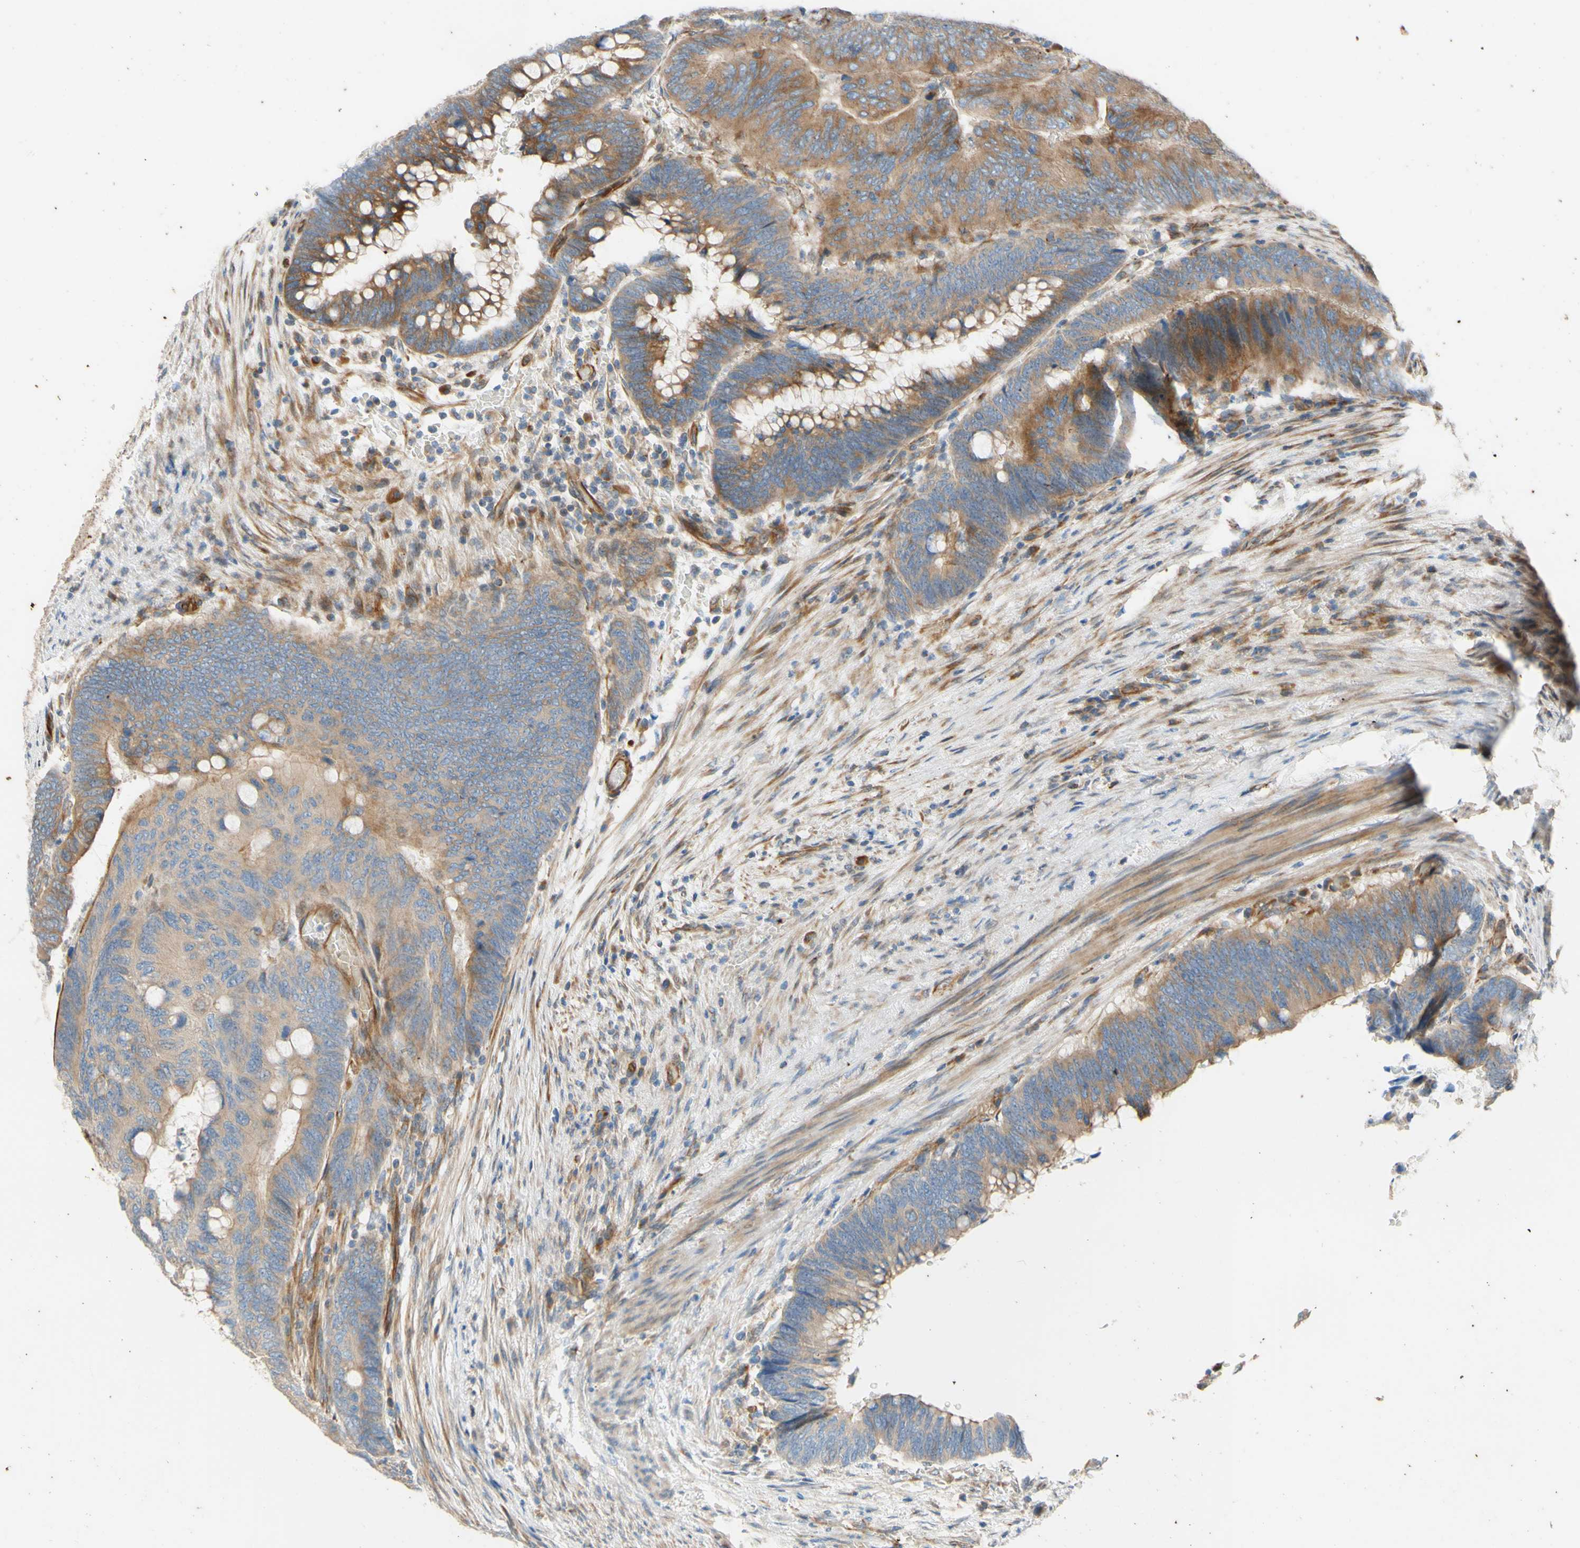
{"staining": {"intensity": "moderate", "quantity": ">75%", "location": "cytoplasmic/membranous"}, "tissue": "colorectal cancer", "cell_type": "Tumor cells", "image_type": "cancer", "snomed": [{"axis": "morphology", "description": "Normal tissue, NOS"}, {"axis": "morphology", "description": "Adenocarcinoma, NOS"}, {"axis": "topography", "description": "Rectum"}, {"axis": "topography", "description": "Peripheral nerve tissue"}], "caption": "The micrograph demonstrates a brown stain indicating the presence of a protein in the cytoplasmic/membranous of tumor cells in colorectal cancer. Immunohistochemistry stains the protein in brown and the nuclei are stained blue.", "gene": "C1orf43", "patient": {"sex": "male", "age": 92}}